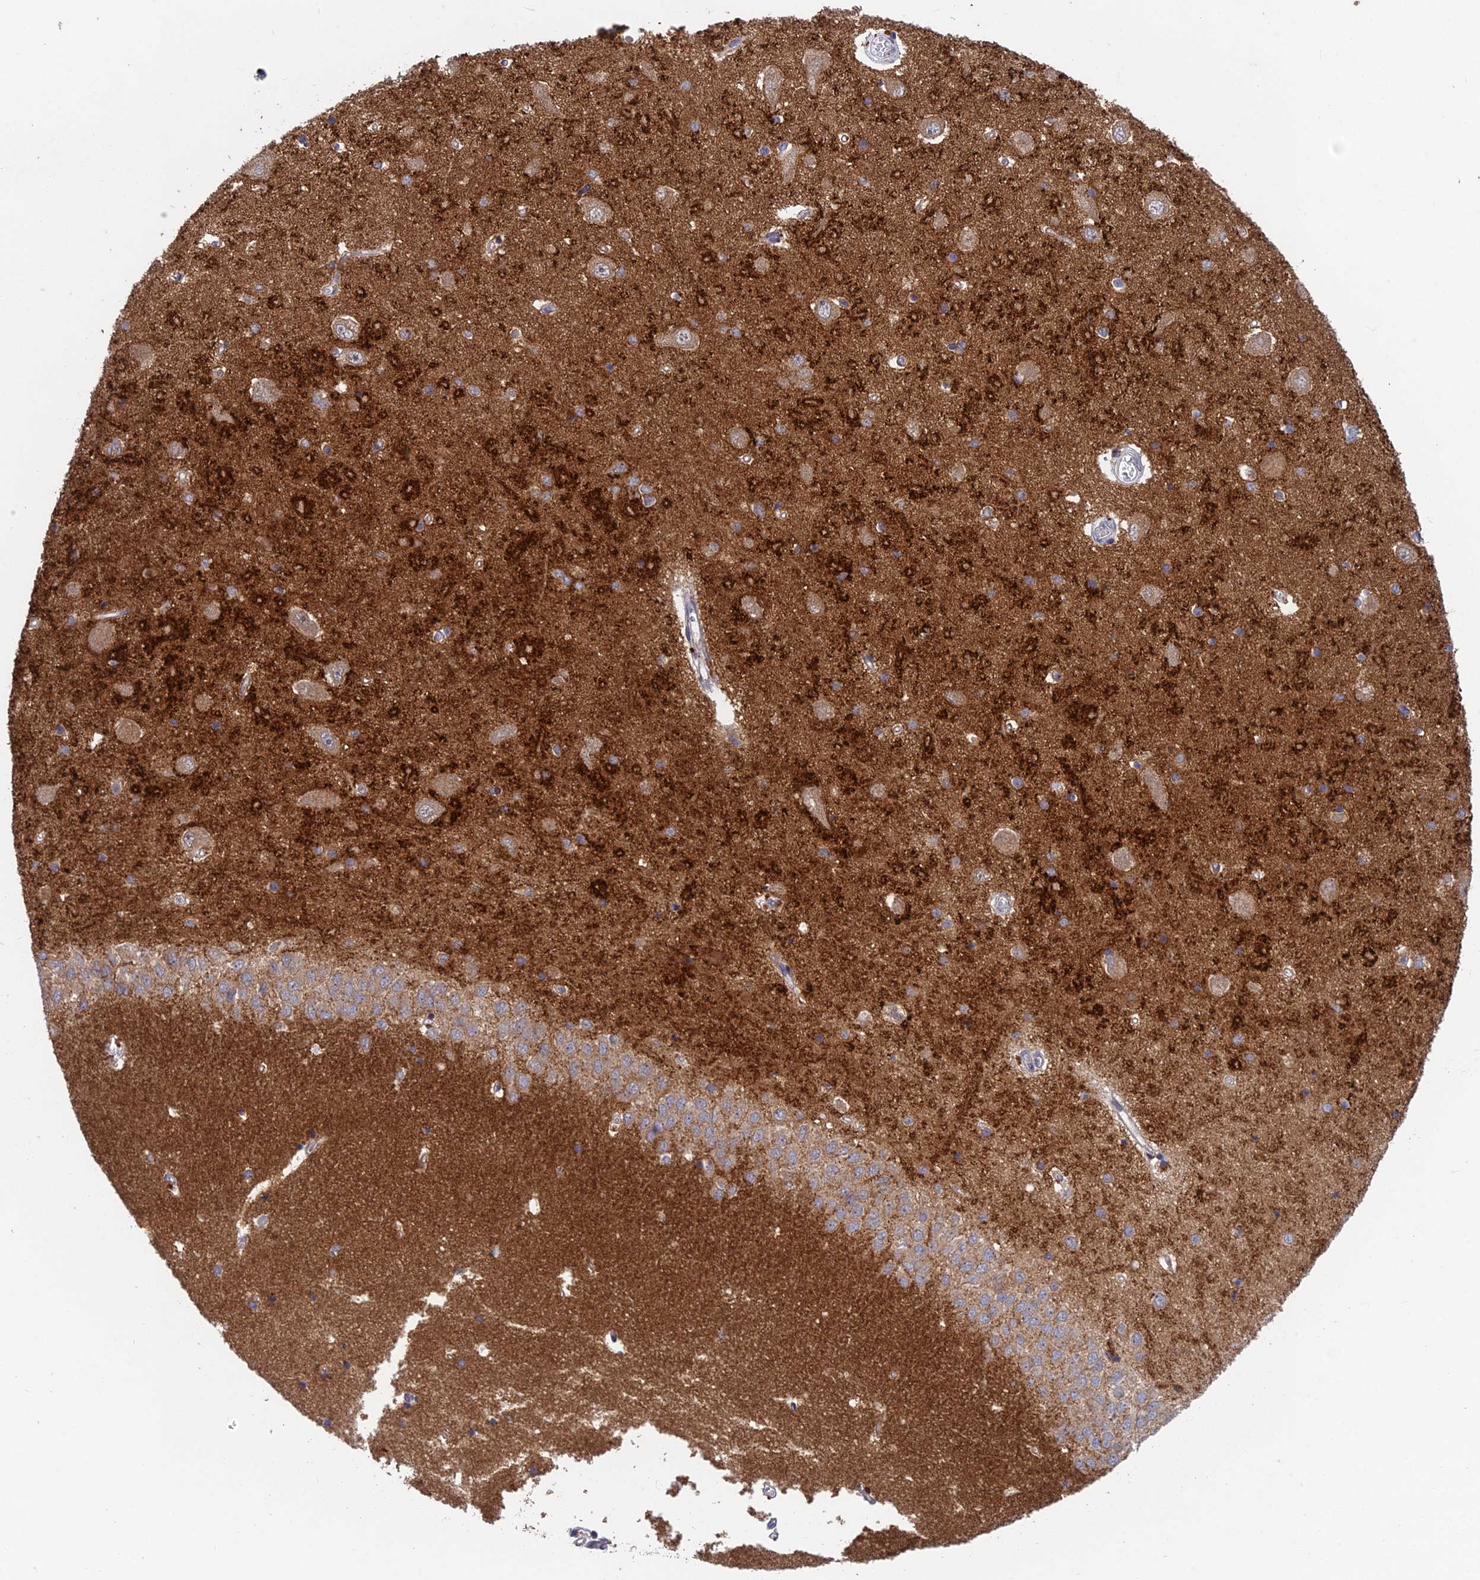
{"staining": {"intensity": "moderate", "quantity": "<25%", "location": "cytoplasmic/membranous"}, "tissue": "hippocampus", "cell_type": "Glial cells", "image_type": "normal", "snomed": [{"axis": "morphology", "description": "Normal tissue, NOS"}, {"axis": "topography", "description": "Hippocampus"}], "caption": "Protein analysis of benign hippocampus reveals moderate cytoplasmic/membranous staining in approximately <25% of glial cells. (Brightfield microscopy of DAB IHC at high magnification).", "gene": "FOXS1", "patient": {"sex": "male", "age": 45}}